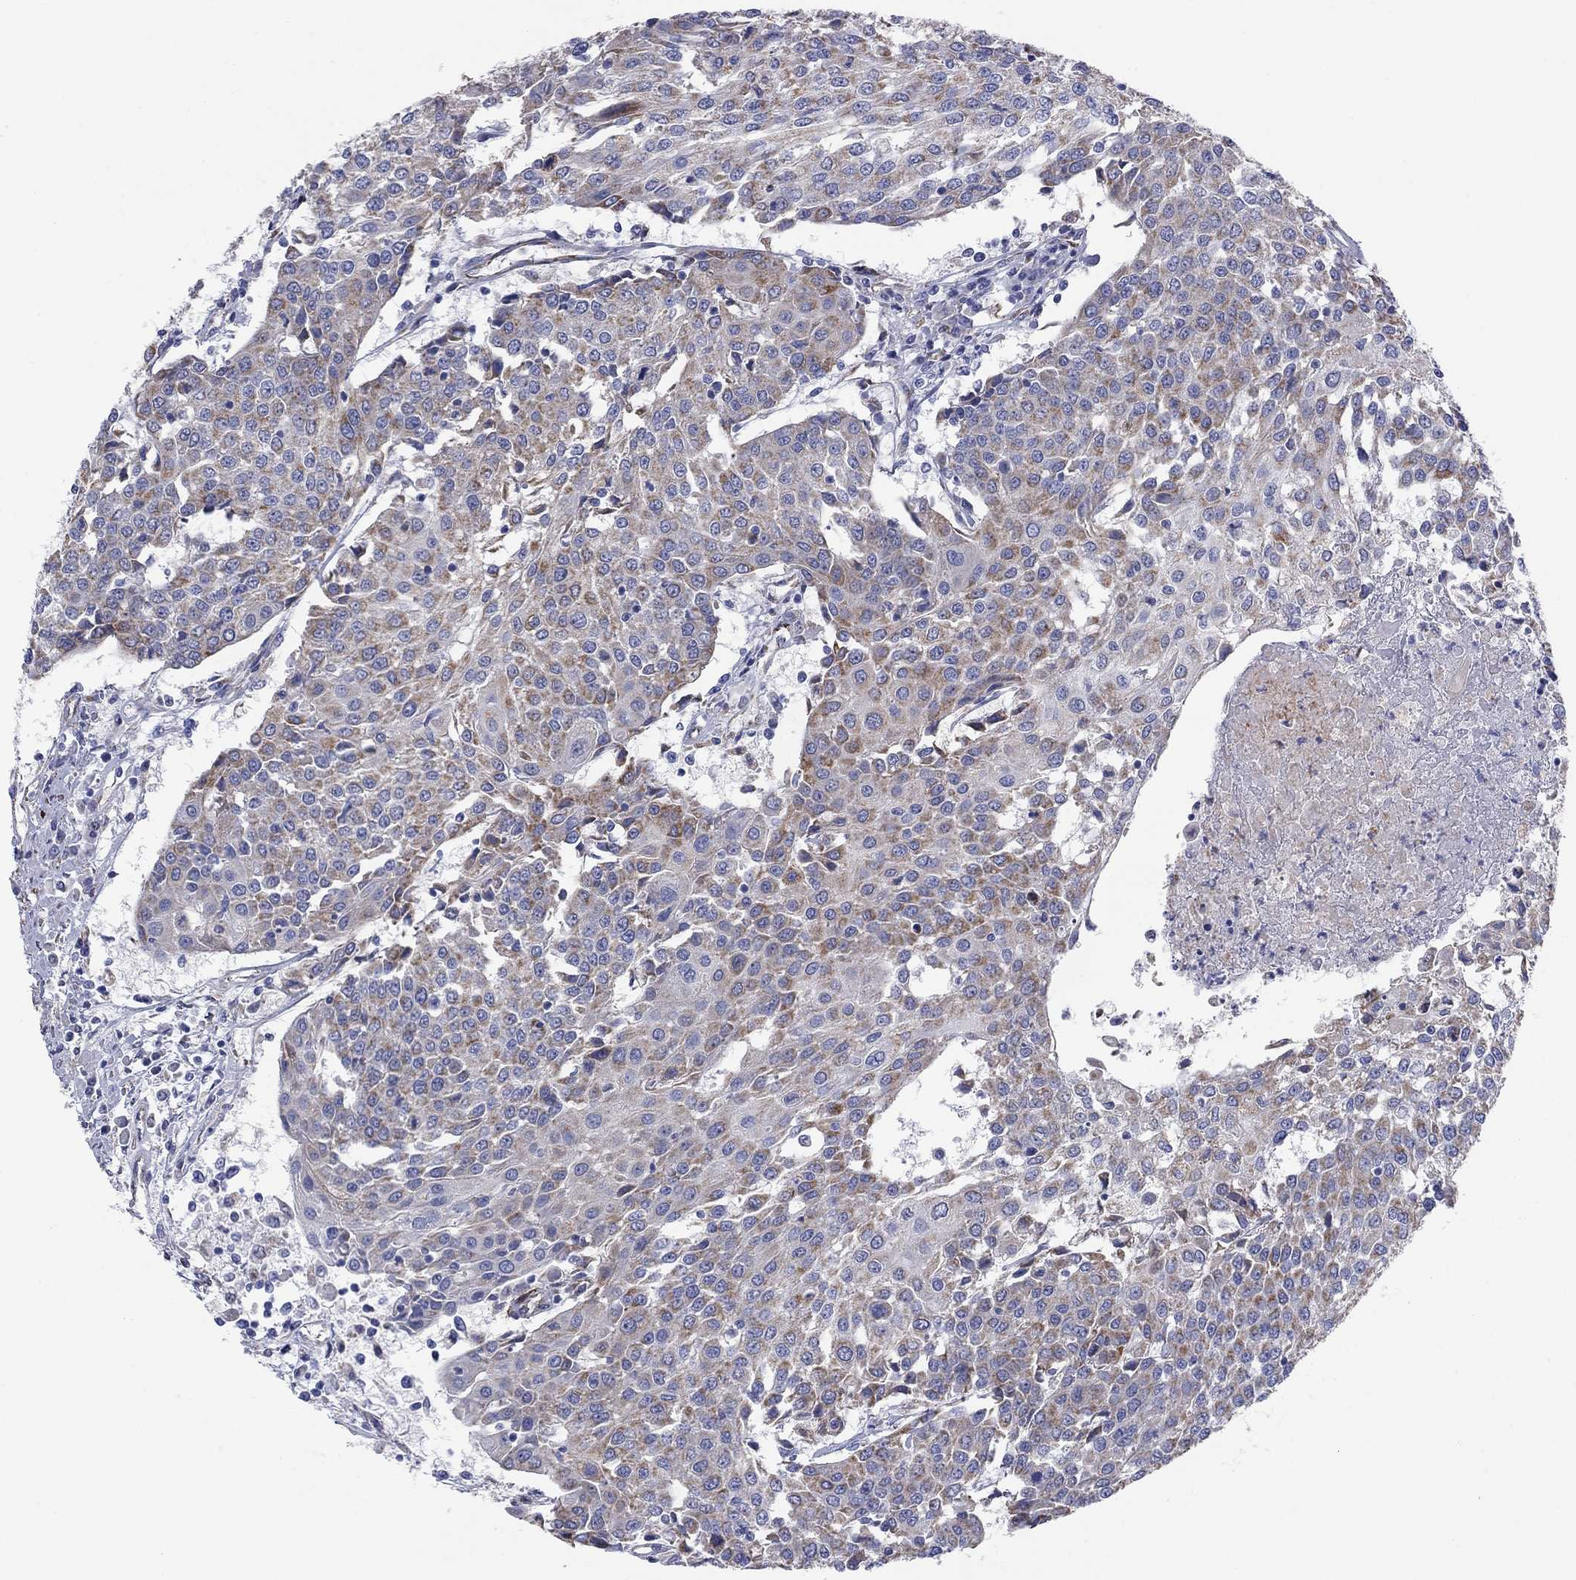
{"staining": {"intensity": "moderate", "quantity": "25%-75%", "location": "cytoplasmic/membranous"}, "tissue": "urothelial cancer", "cell_type": "Tumor cells", "image_type": "cancer", "snomed": [{"axis": "morphology", "description": "Urothelial carcinoma, High grade"}, {"axis": "topography", "description": "Urinary bladder"}], "caption": "Protein analysis of high-grade urothelial carcinoma tissue demonstrates moderate cytoplasmic/membranous positivity in approximately 25%-75% of tumor cells.", "gene": "MGST3", "patient": {"sex": "female", "age": 85}}